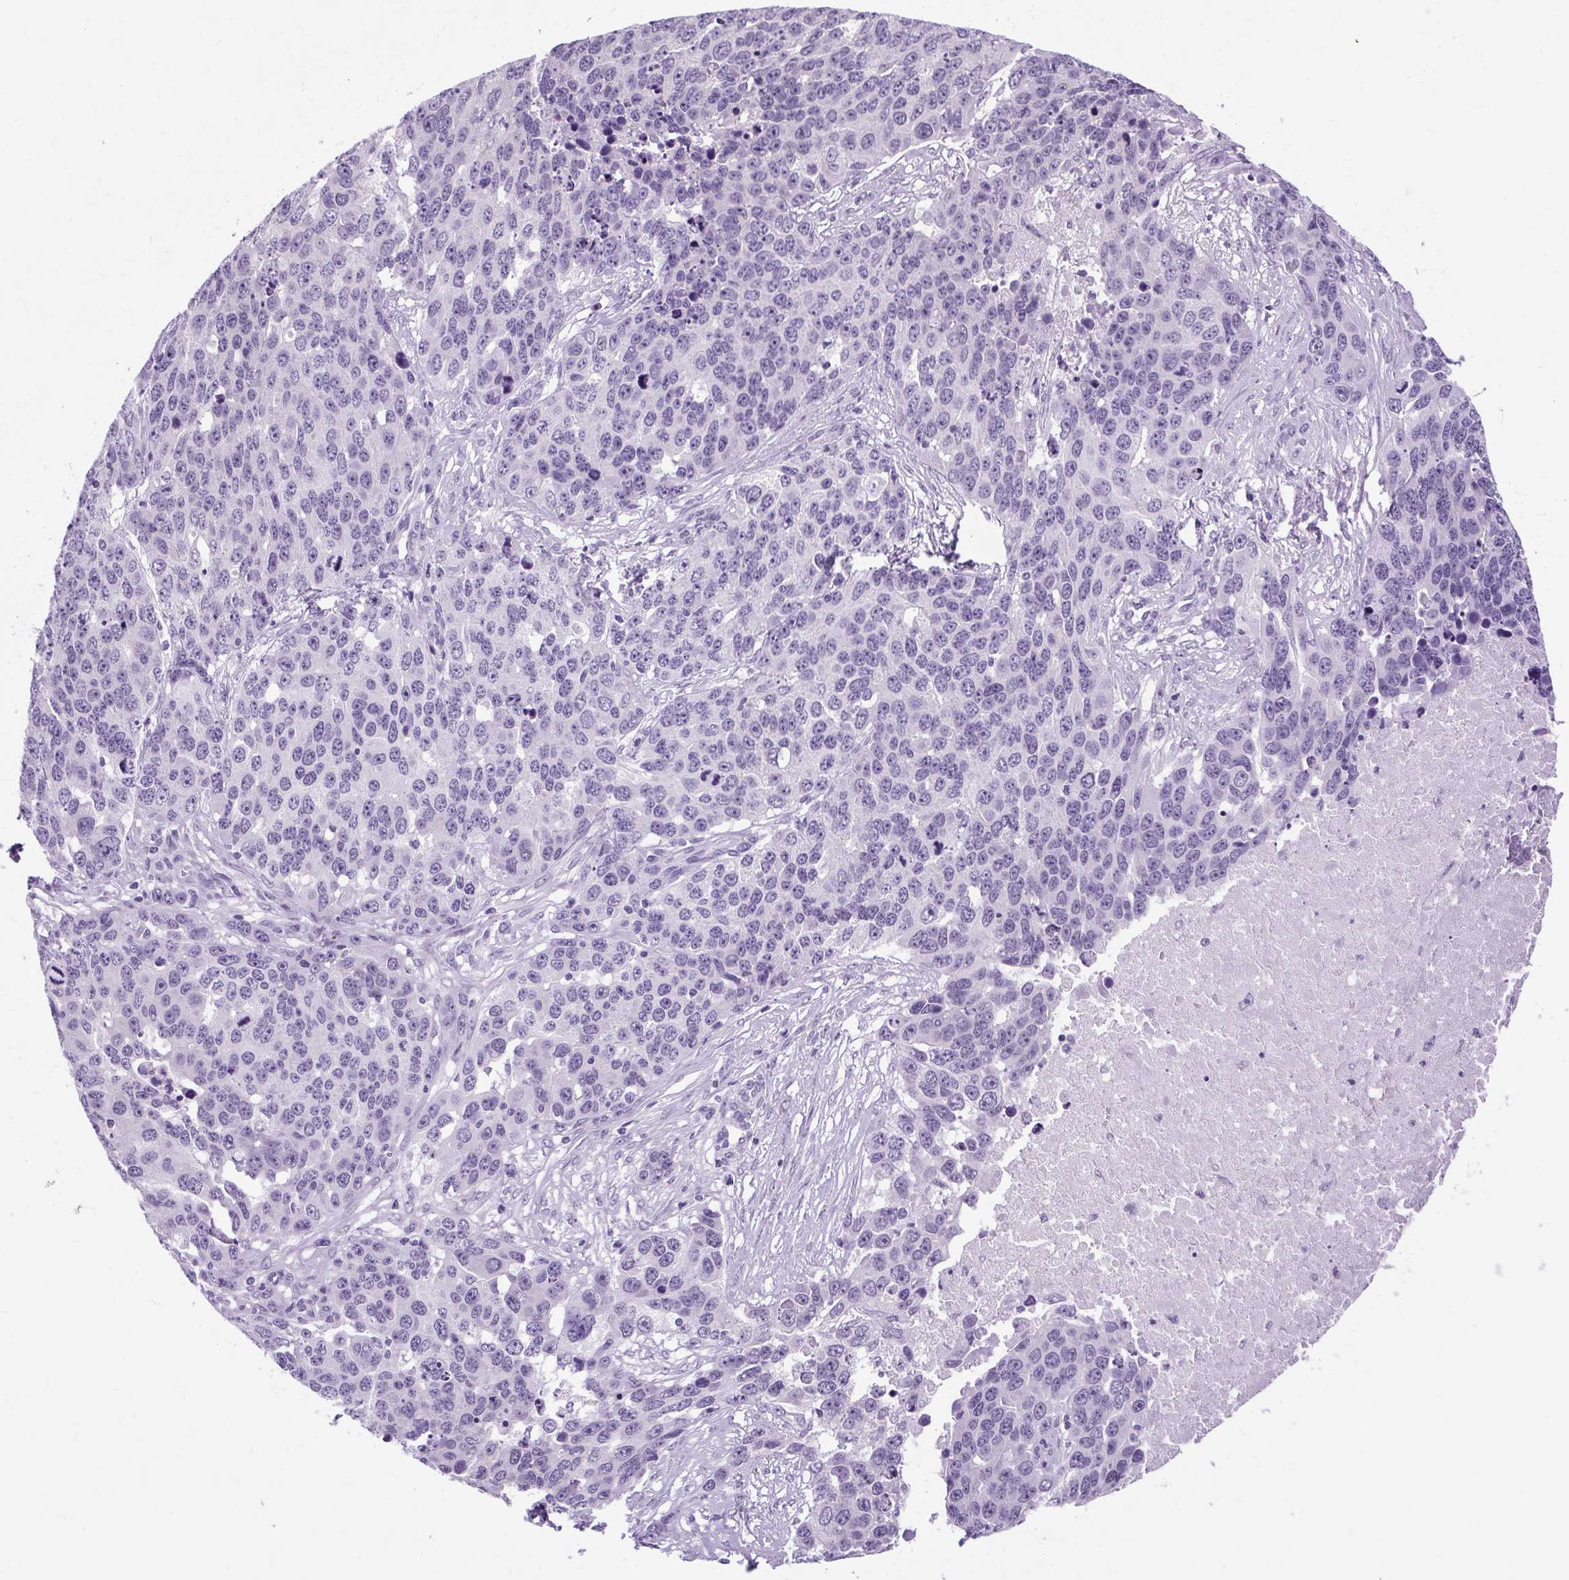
{"staining": {"intensity": "negative", "quantity": "none", "location": "none"}, "tissue": "ovarian cancer", "cell_type": "Tumor cells", "image_type": "cancer", "snomed": [{"axis": "morphology", "description": "Cystadenocarcinoma, serous, NOS"}, {"axis": "topography", "description": "Ovary"}], "caption": "Immunohistochemistry (IHC) photomicrograph of human serous cystadenocarcinoma (ovarian) stained for a protein (brown), which reveals no expression in tumor cells.", "gene": "RYBP", "patient": {"sex": "female", "age": 76}}